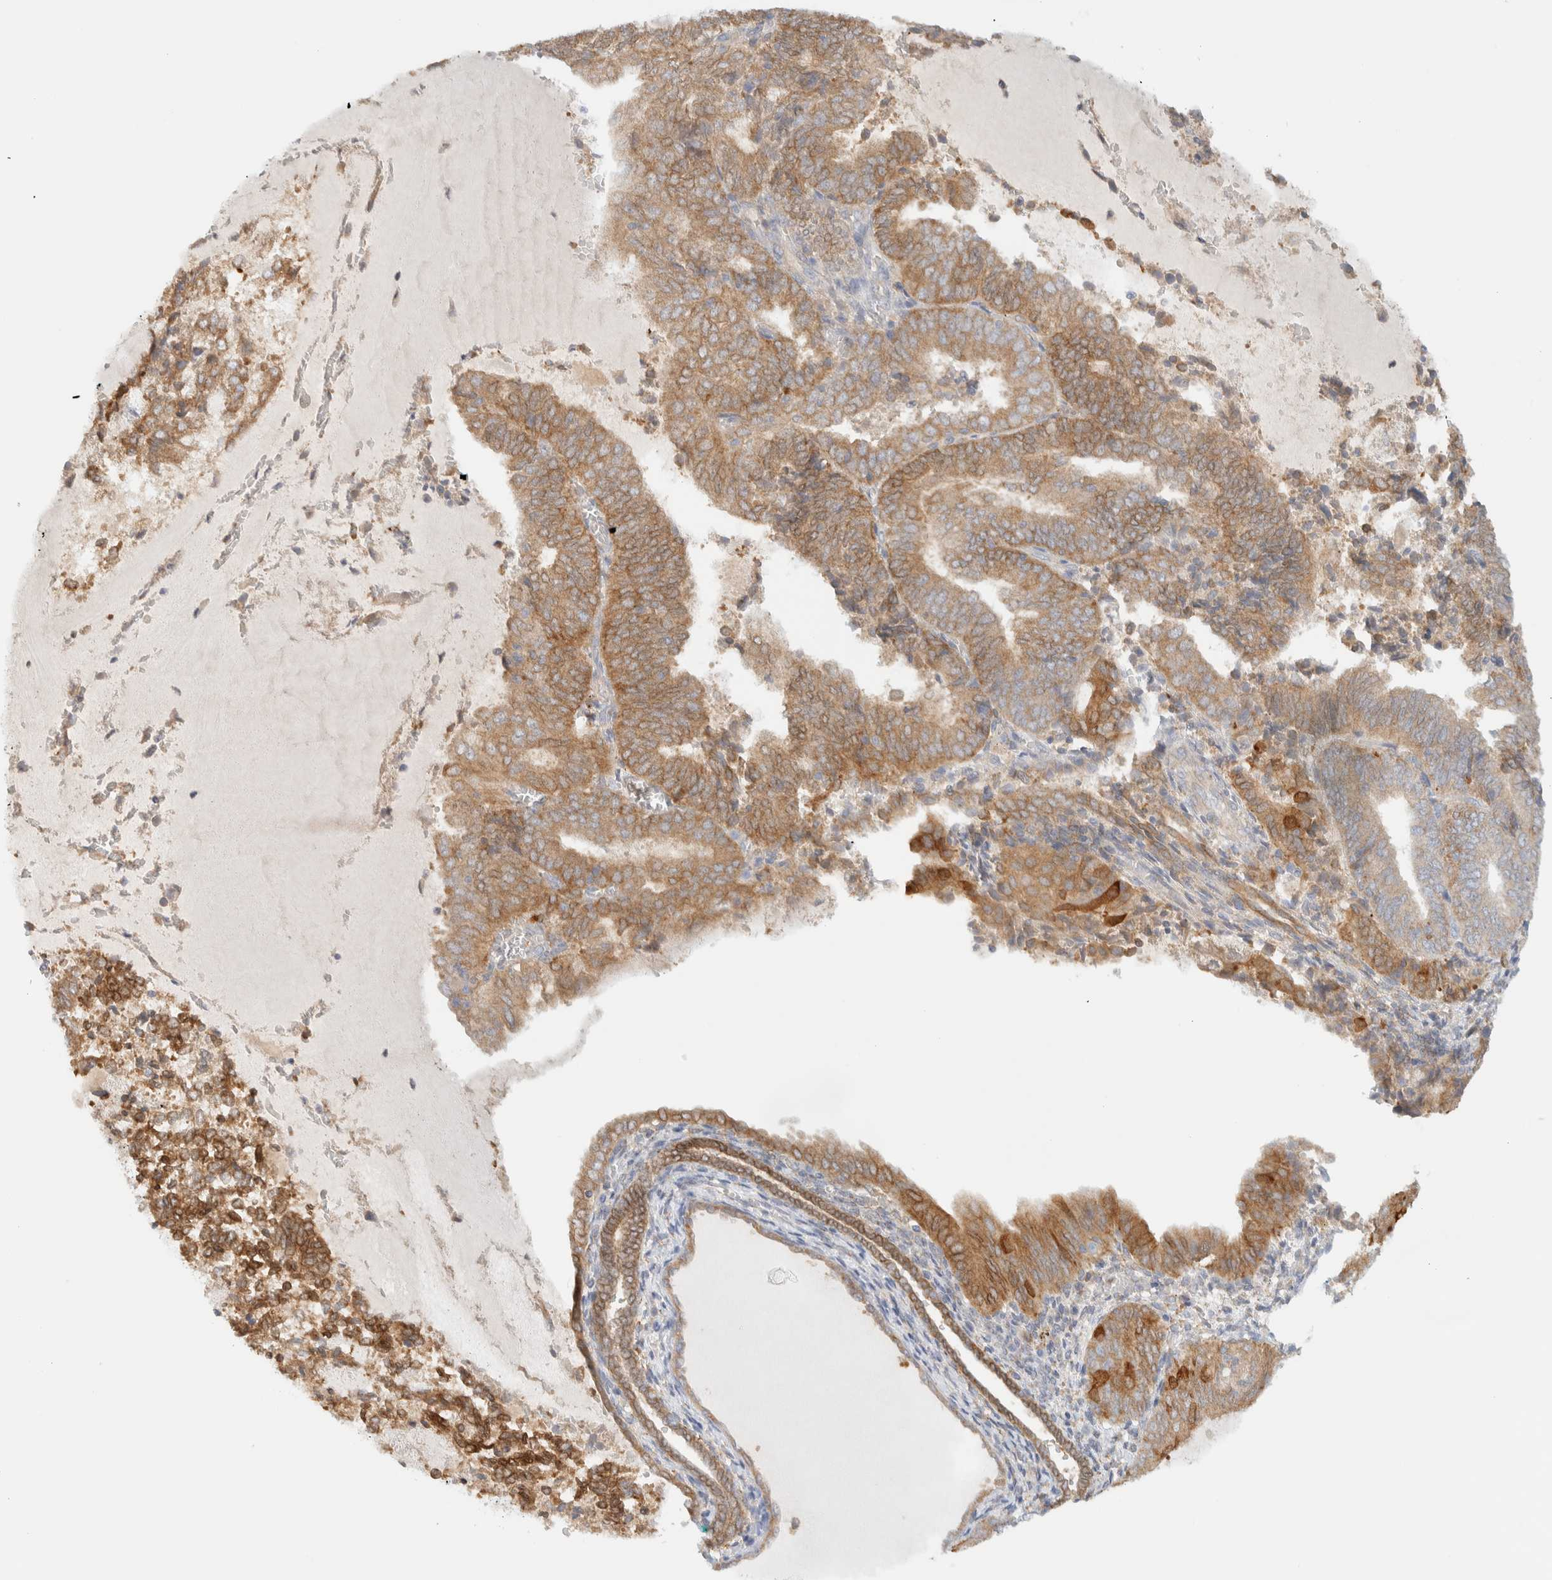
{"staining": {"intensity": "moderate", "quantity": ">75%", "location": "cytoplasmic/membranous"}, "tissue": "endometrial cancer", "cell_type": "Tumor cells", "image_type": "cancer", "snomed": [{"axis": "morphology", "description": "Adenocarcinoma, NOS"}, {"axis": "topography", "description": "Endometrium"}], "caption": "Human endometrial cancer stained for a protein (brown) exhibits moderate cytoplasmic/membranous positive expression in approximately >75% of tumor cells.", "gene": "NT5C", "patient": {"sex": "female", "age": 81}}